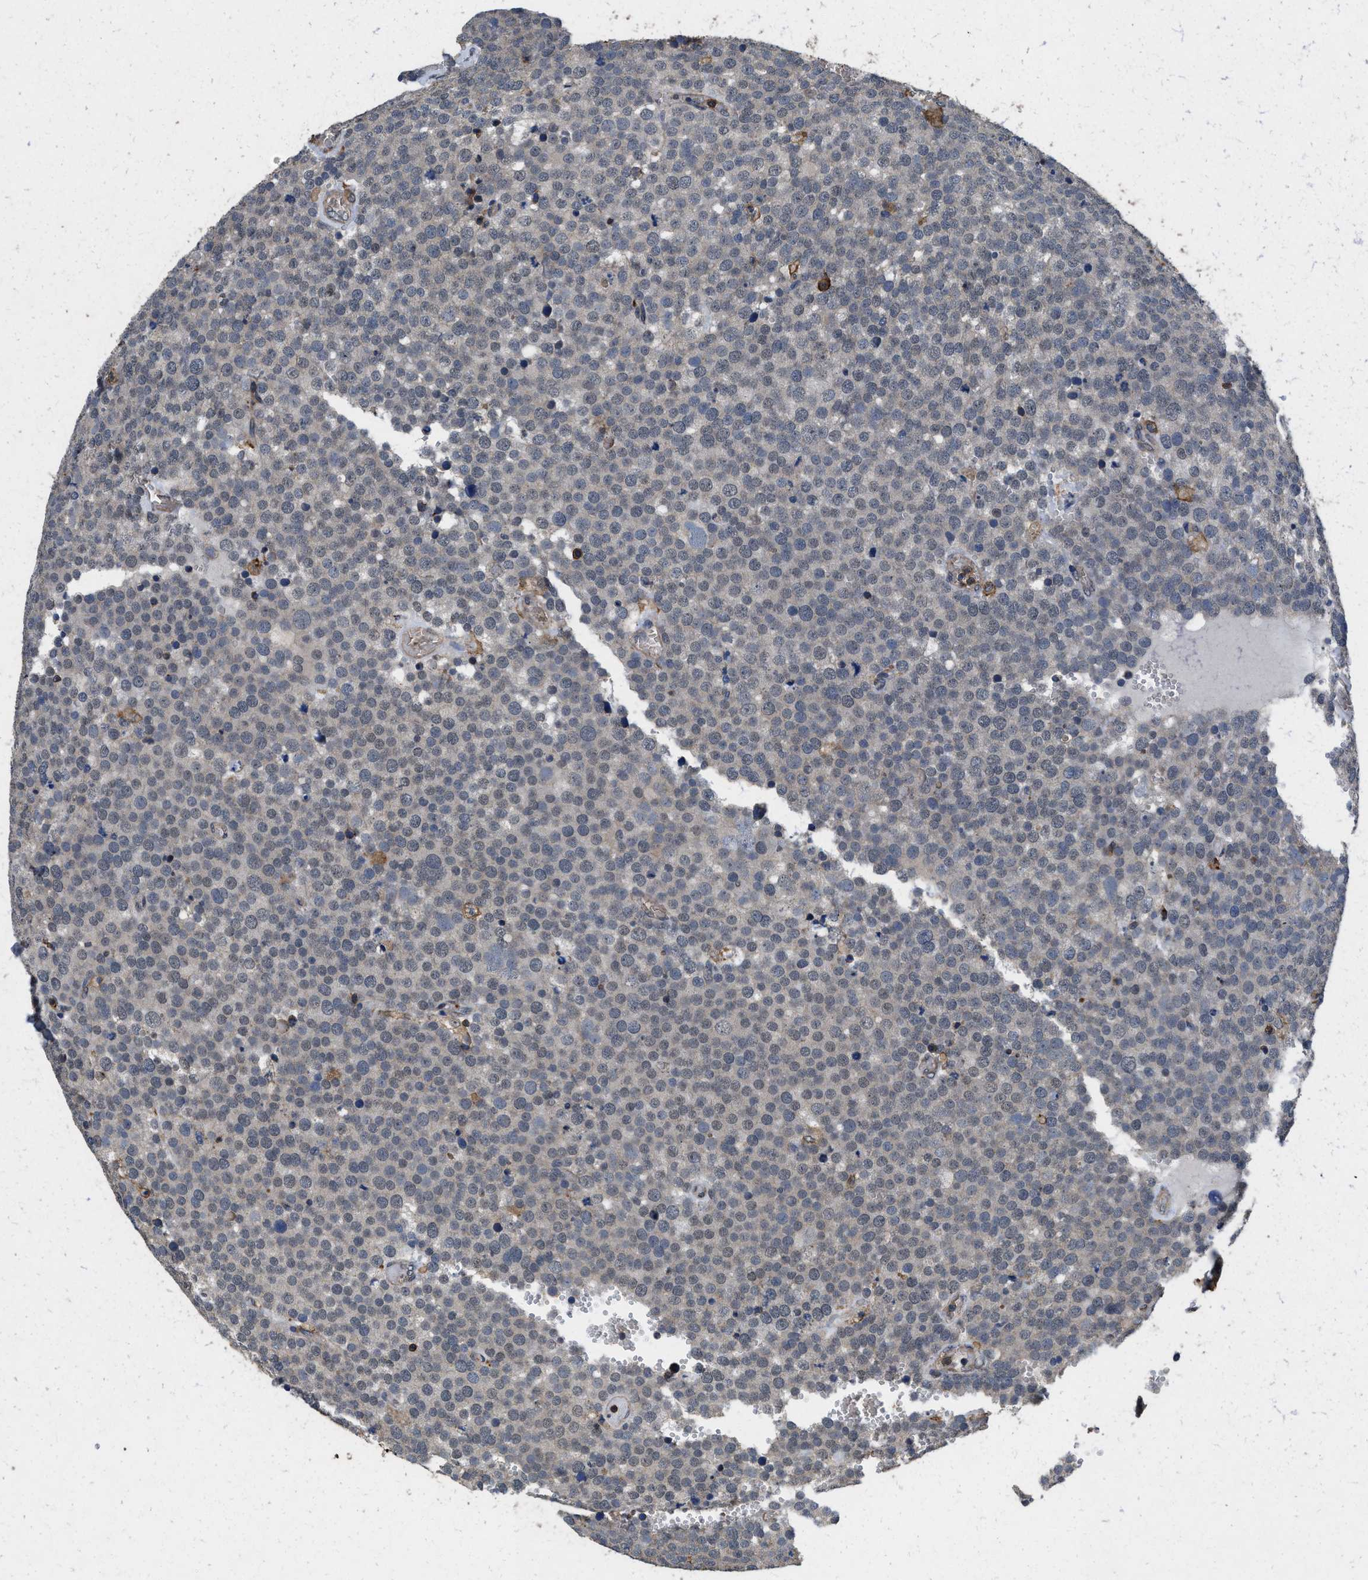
{"staining": {"intensity": "negative", "quantity": "none", "location": "none"}, "tissue": "testis cancer", "cell_type": "Tumor cells", "image_type": "cancer", "snomed": [{"axis": "morphology", "description": "Normal tissue, NOS"}, {"axis": "morphology", "description": "Seminoma, NOS"}, {"axis": "topography", "description": "Testis"}], "caption": "Immunohistochemistry of testis cancer shows no expression in tumor cells. The staining was performed using DAB (3,3'-diaminobenzidine) to visualize the protein expression in brown, while the nuclei were stained in blue with hematoxylin (Magnification: 20x).", "gene": "LINGO2", "patient": {"sex": "male", "age": 71}}